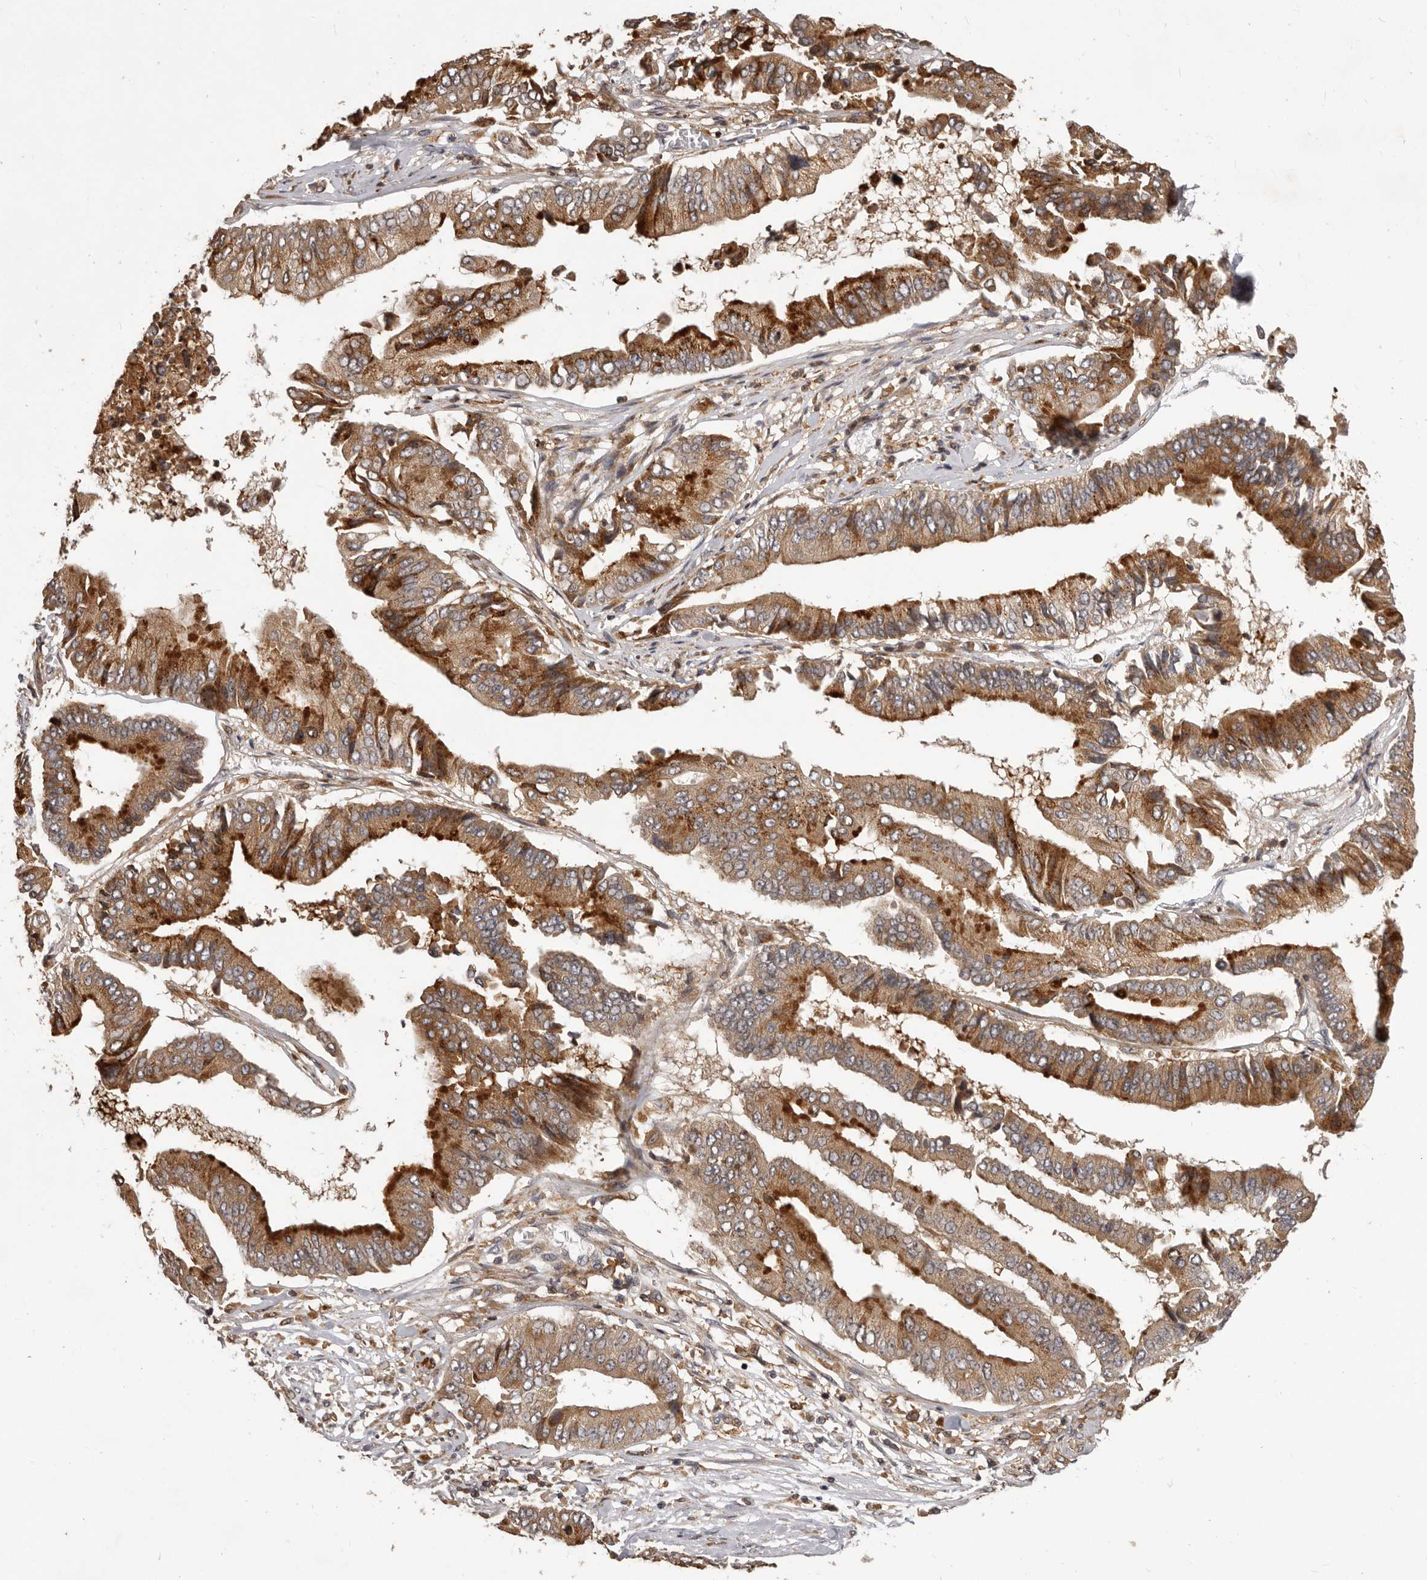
{"staining": {"intensity": "strong", "quantity": ">75%", "location": "cytoplasmic/membranous"}, "tissue": "pancreatic cancer", "cell_type": "Tumor cells", "image_type": "cancer", "snomed": [{"axis": "morphology", "description": "Adenocarcinoma, NOS"}, {"axis": "topography", "description": "Pancreas"}], "caption": "Immunohistochemical staining of pancreatic cancer shows high levels of strong cytoplasmic/membranous protein staining in about >75% of tumor cells. (DAB IHC, brown staining for protein, blue staining for nuclei).", "gene": "RNF187", "patient": {"sex": "female", "age": 77}}